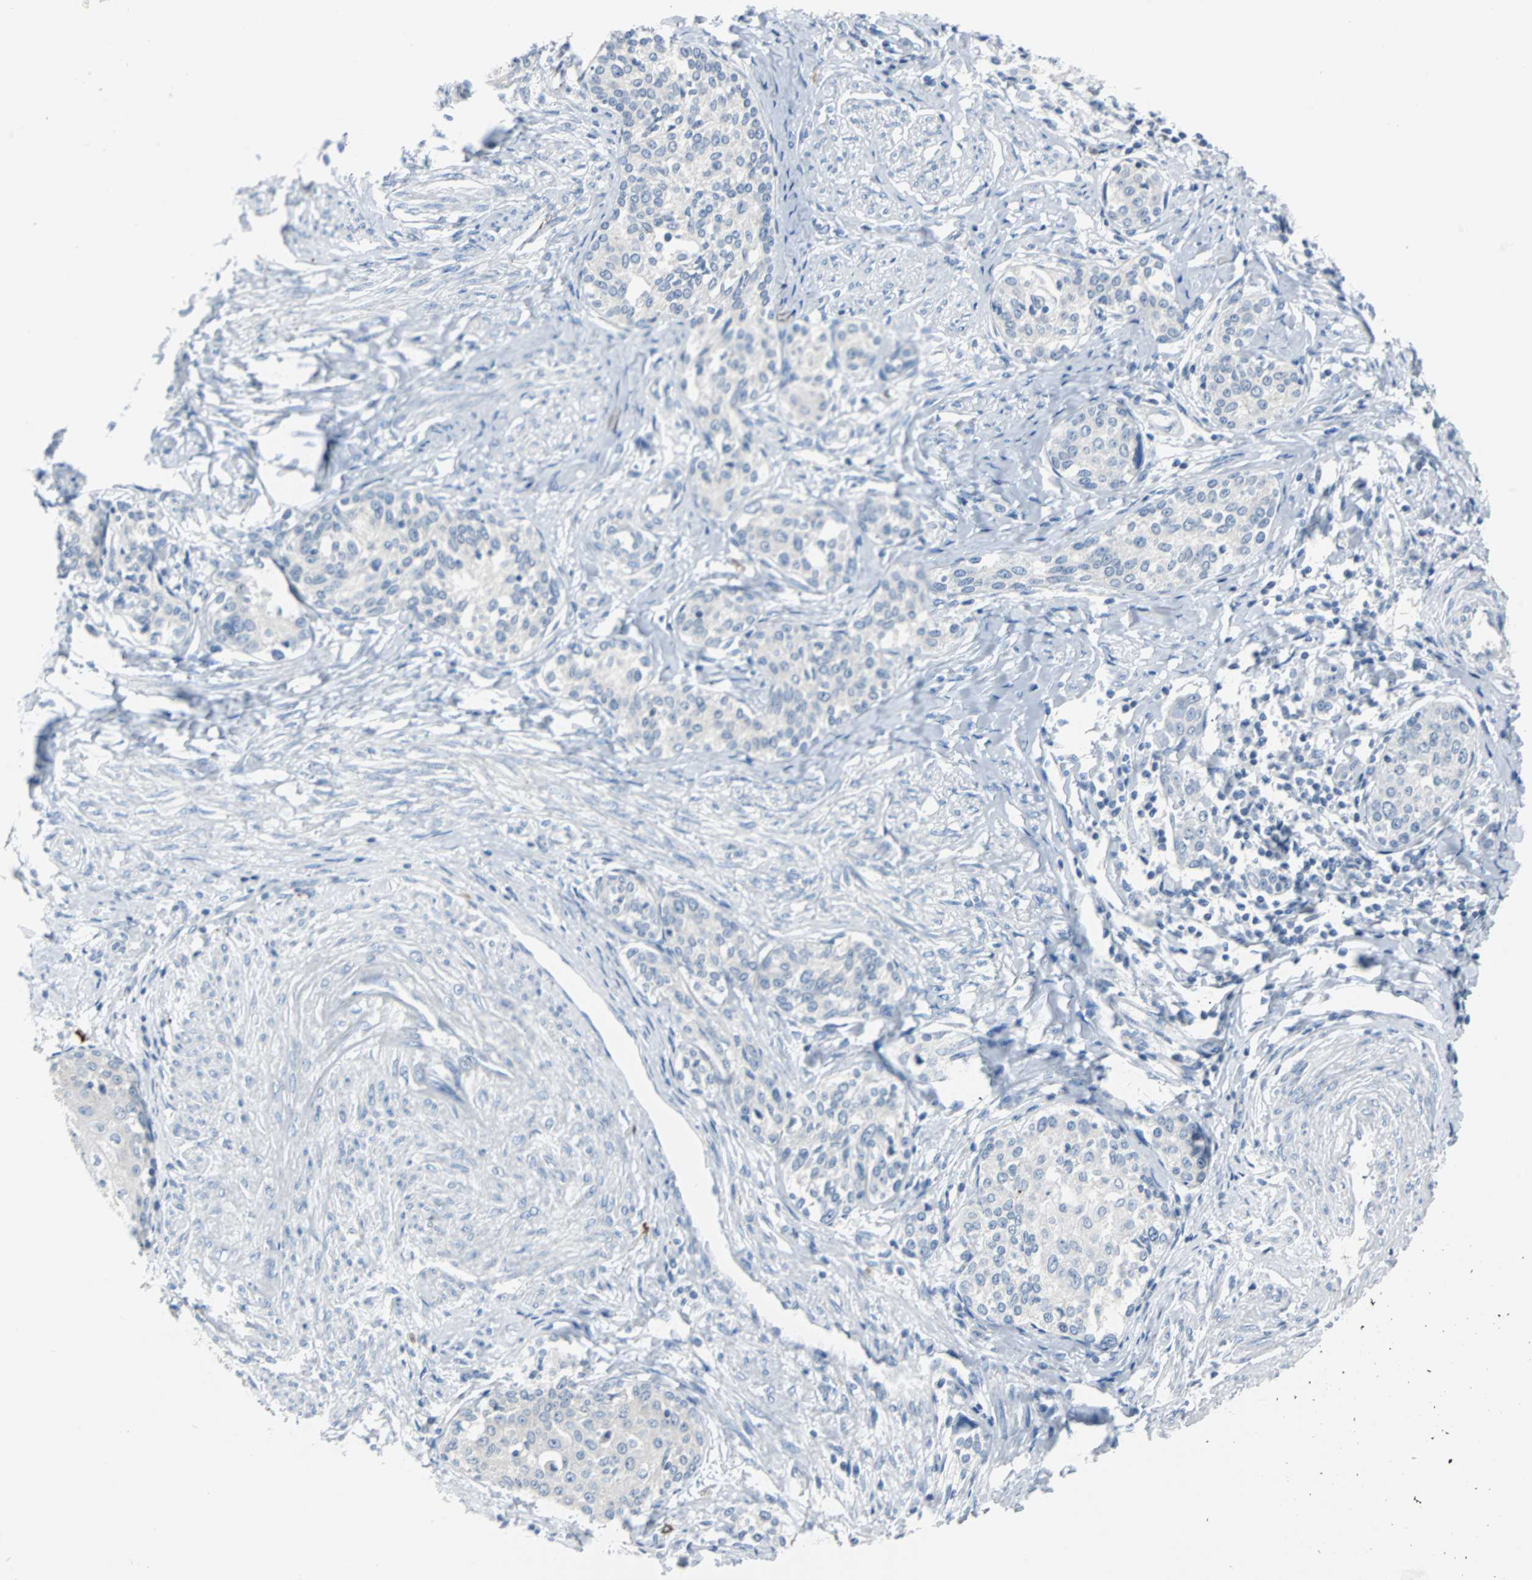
{"staining": {"intensity": "negative", "quantity": "none", "location": "none"}, "tissue": "cervical cancer", "cell_type": "Tumor cells", "image_type": "cancer", "snomed": [{"axis": "morphology", "description": "Squamous cell carcinoma, NOS"}, {"axis": "morphology", "description": "Adenocarcinoma, NOS"}, {"axis": "topography", "description": "Cervix"}], "caption": "Tumor cells show no significant protein expression in cervical cancer (adenocarcinoma).", "gene": "RASA1", "patient": {"sex": "female", "age": 52}}